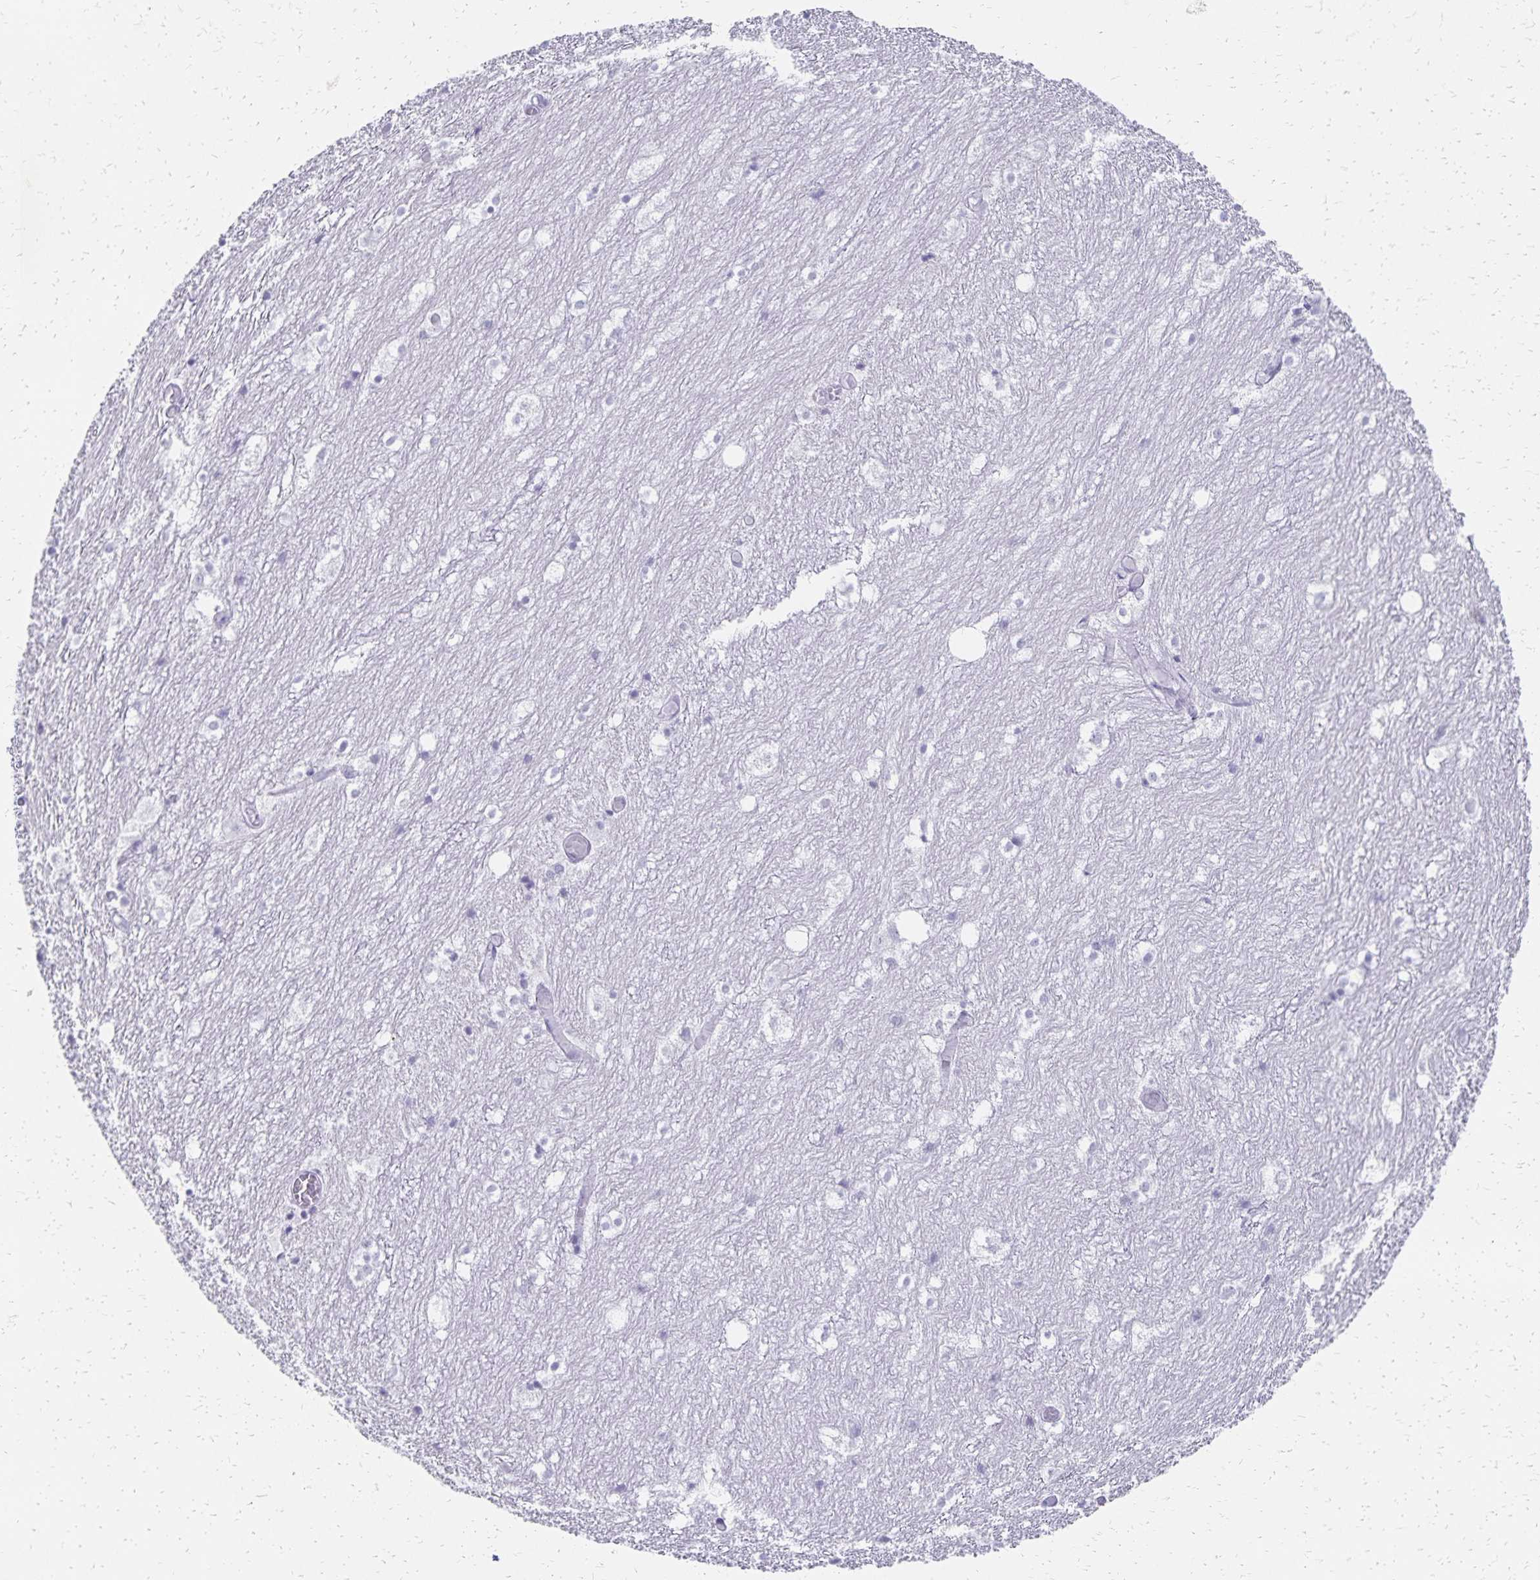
{"staining": {"intensity": "negative", "quantity": "none", "location": "none"}, "tissue": "hippocampus", "cell_type": "Glial cells", "image_type": "normal", "snomed": [{"axis": "morphology", "description": "Normal tissue, NOS"}, {"axis": "topography", "description": "Hippocampus"}], "caption": "This is a image of immunohistochemistry staining of unremarkable hippocampus, which shows no positivity in glial cells.", "gene": "GIP", "patient": {"sex": "female", "age": 52}}